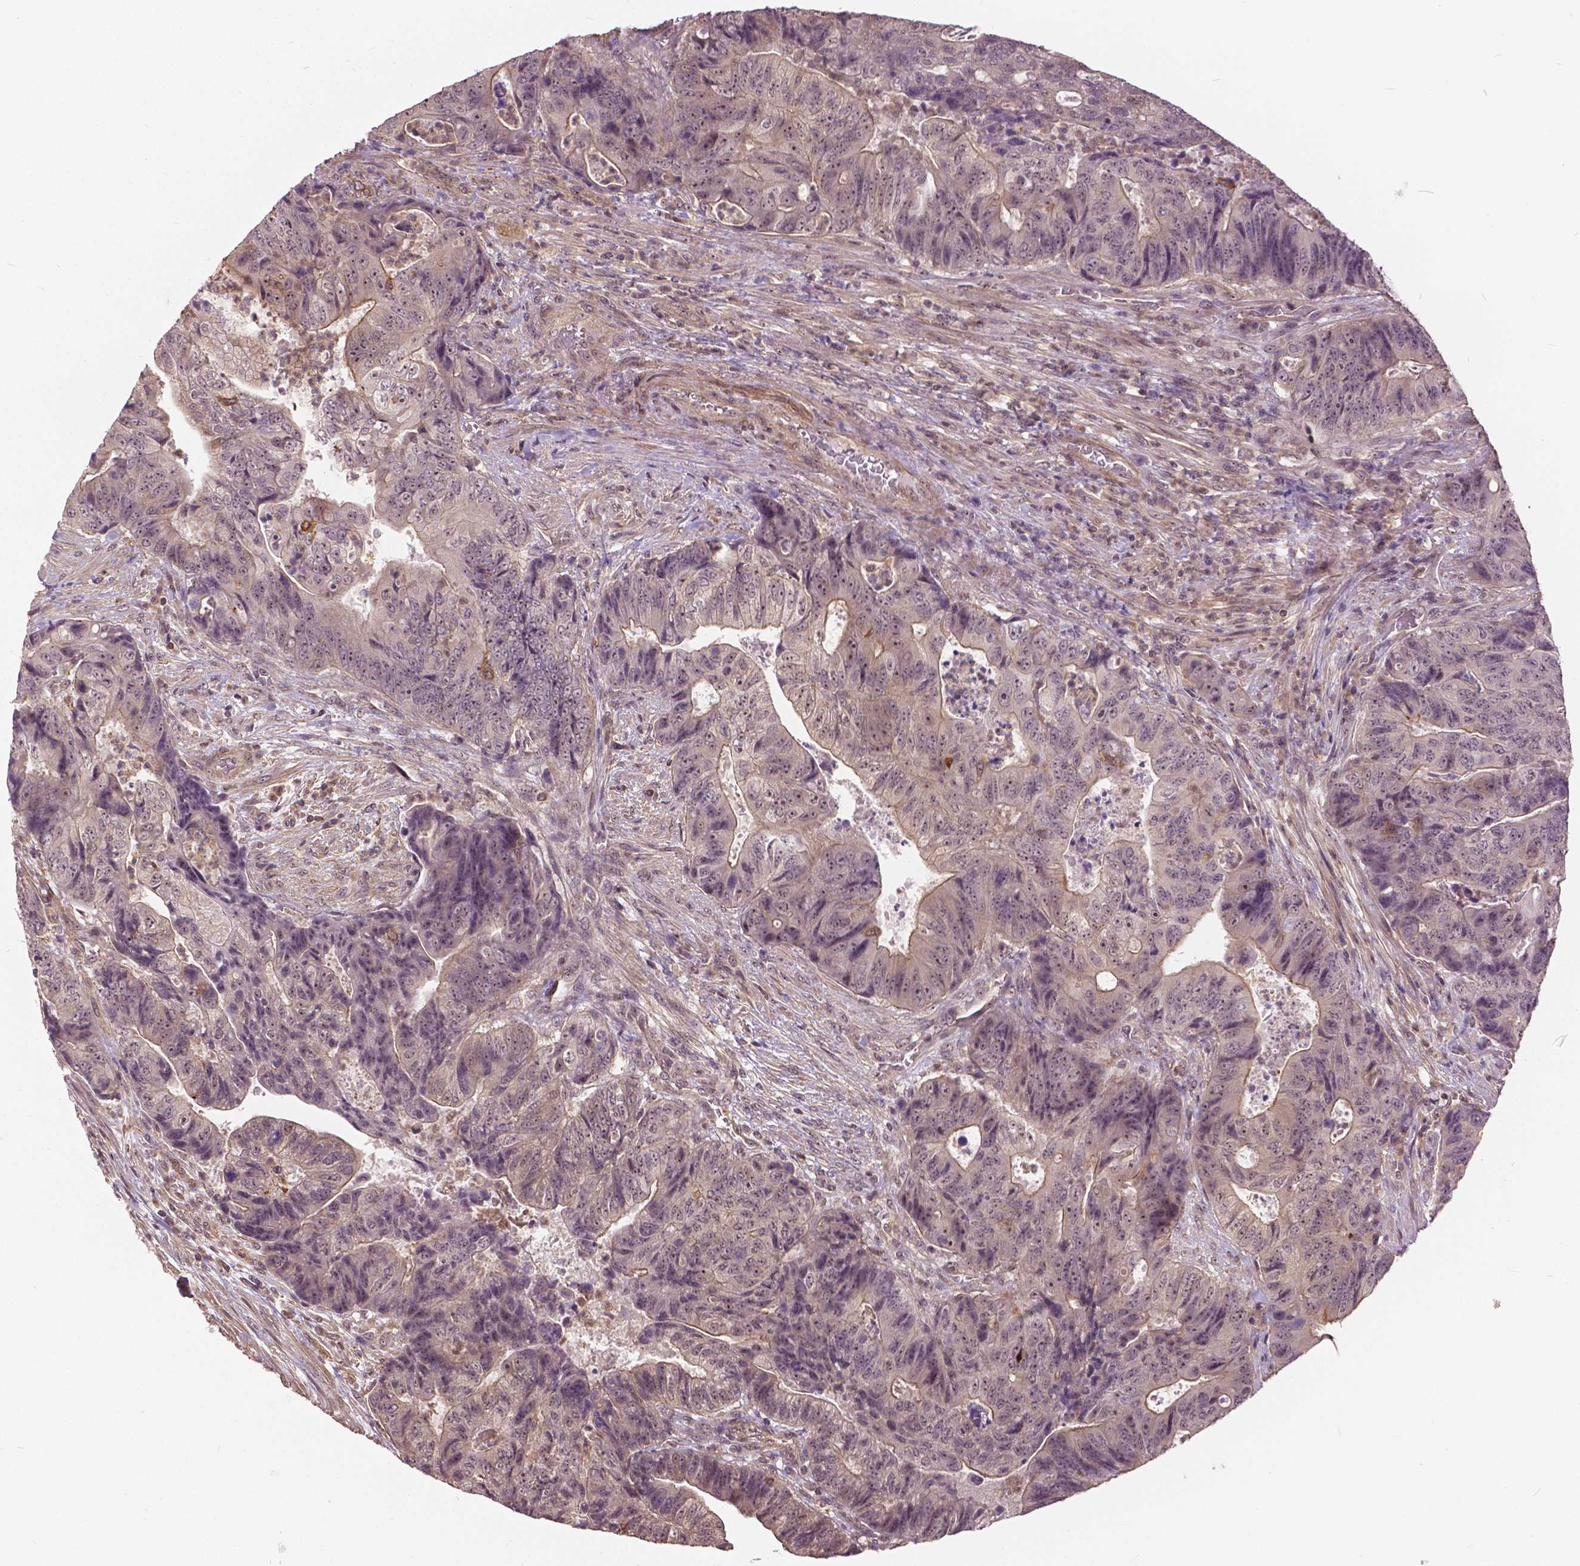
{"staining": {"intensity": "weak", "quantity": "<25%", "location": "cytoplasmic/membranous"}, "tissue": "colorectal cancer", "cell_type": "Tumor cells", "image_type": "cancer", "snomed": [{"axis": "morphology", "description": "Normal tissue, NOS"}, {"axis": "morphology", "description": "Adenocarcinoma, NOS"}, {"axis": "topography", "description": "Colon"}], "caption": "Immunohistochemical staining of human colorectal cancer shows no significant expression in tumor cells.", "gene": "ANXA13", "patient": {"sex": "female", "age": 48}}